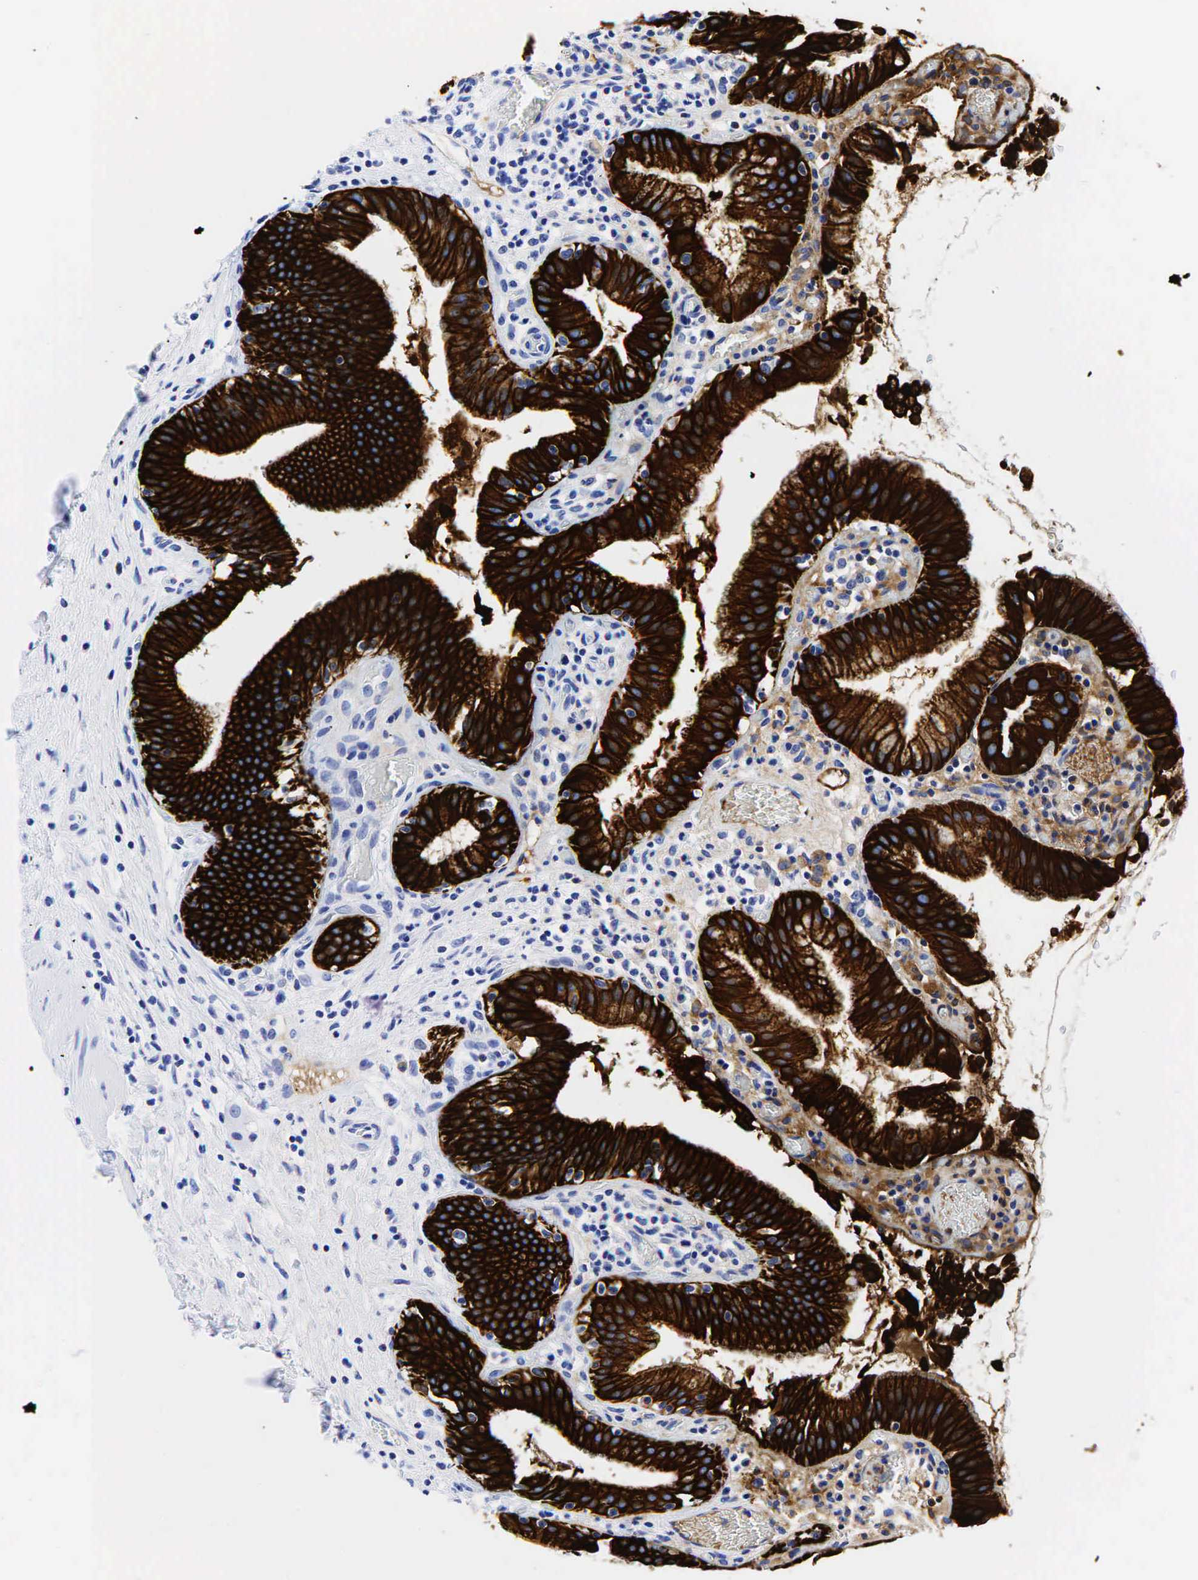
{"staining": {"intensity": "strong", "quantity": ">75%", "location": "cytoplasmic/membranous"}, "tissue": "gallbladder", "cell_type": "Glandular cells", "image_type": "normal", "snomed": [{"axis": "morphology", "description": "Normal tissue, NOS"}, {"axis": "topography", "description": "Gallbladder"}], "caption": "Protein analysis of unremarkable gallbladder demonstrates strong cytoplasmic/membranous expression in approximately >75% of glandular cells.", "gene": "KRT19", "patient": {"sex": "male", "age": 73}}